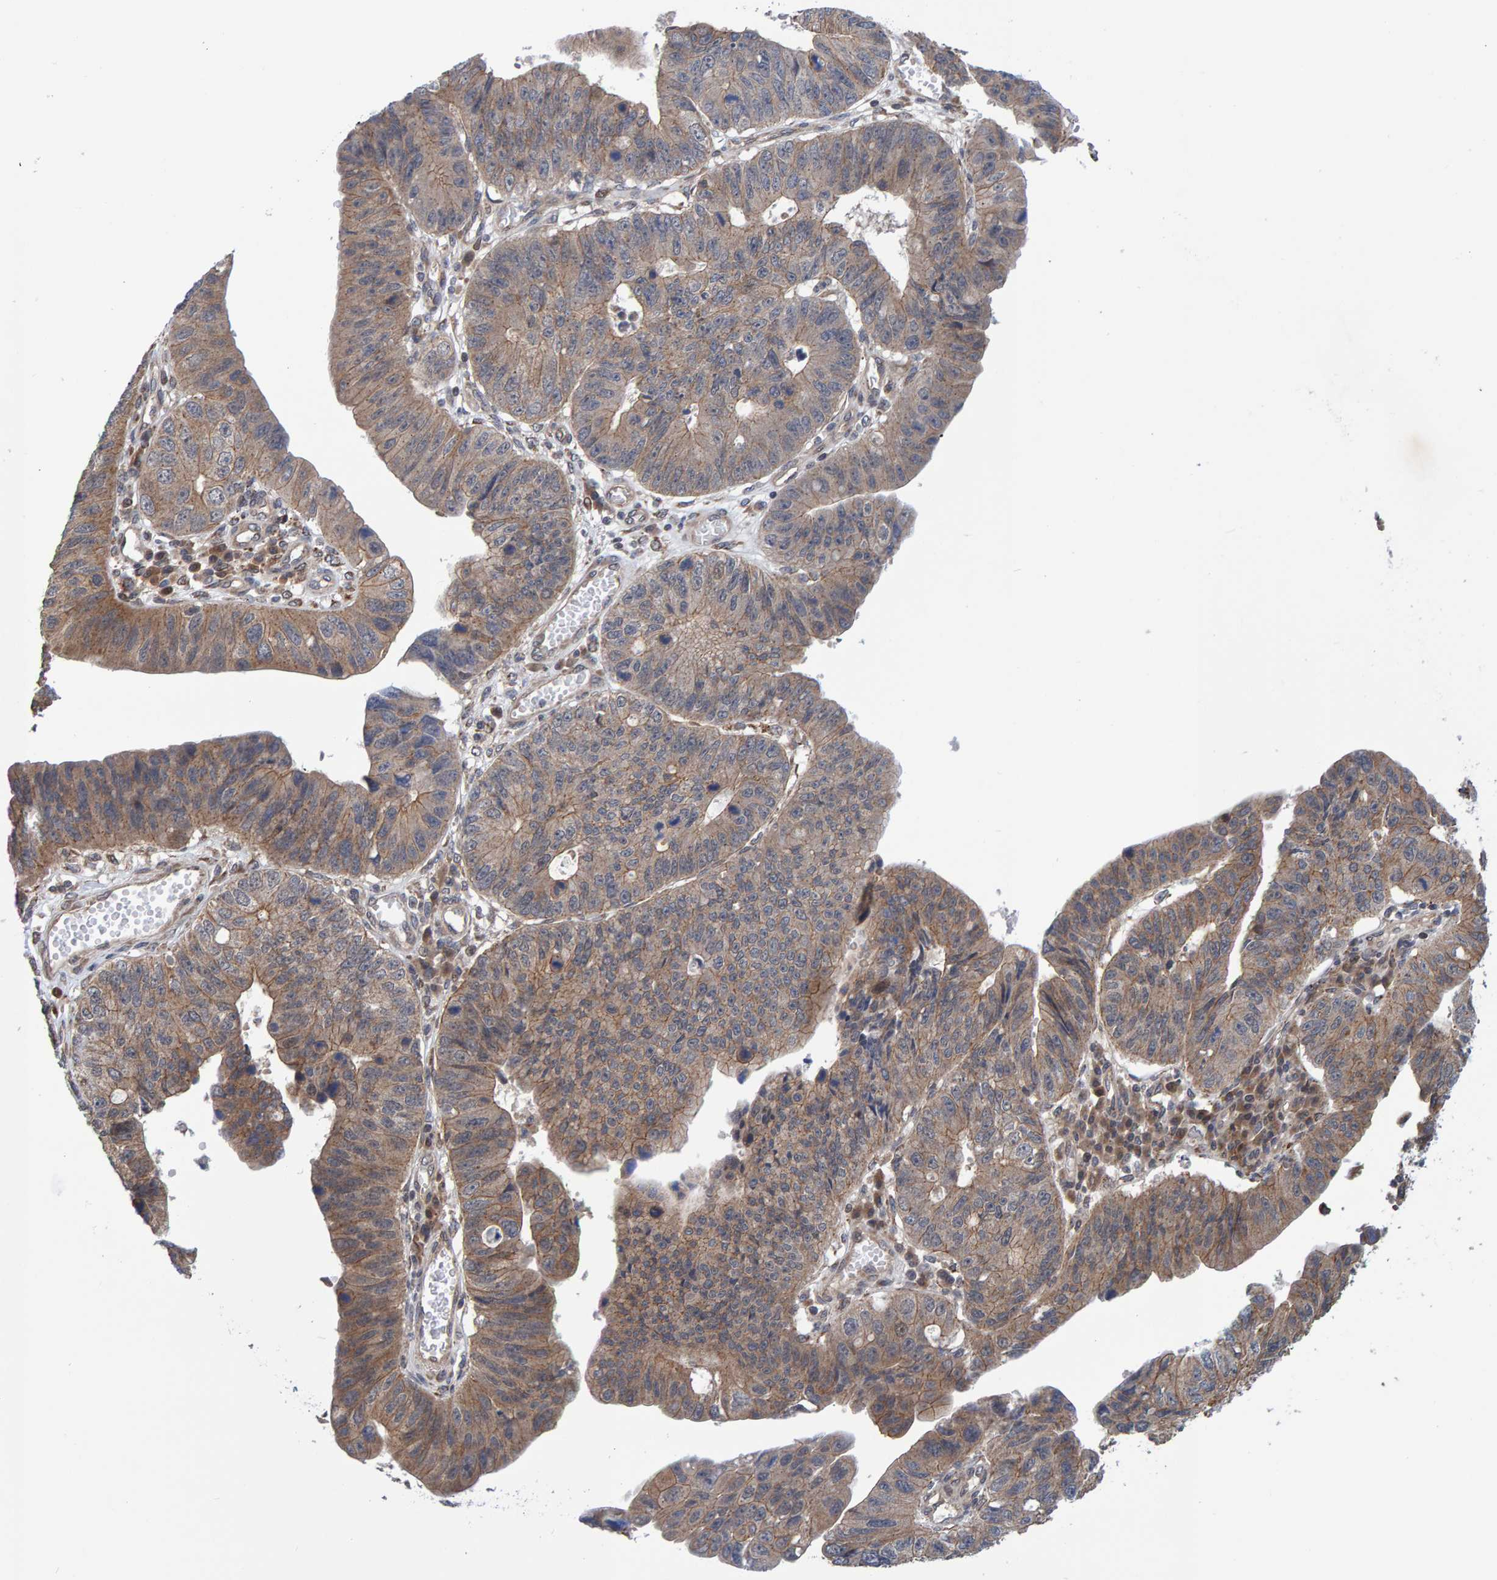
{"staining": {"intensity": "moderate", "quantity": ">75%", "location": "cytoplasmic/membranous"}, "tissue": "stomach cancer", "cell_type": "Tumor cells", "image_type": "cancer", "snomed": [{"axis": "morphology", "description": "Adenocarcinoma, NOS"}, {"axis": "topography", "description": "Stomach"}], "caption": "A brown stain highlights moderate cytoplasmic/membranous positivity of a protein in human stomach adenocarcinoma tumor cells.", "gene": "SCRN2", "patient": {"sex": "male", "age": 59}}